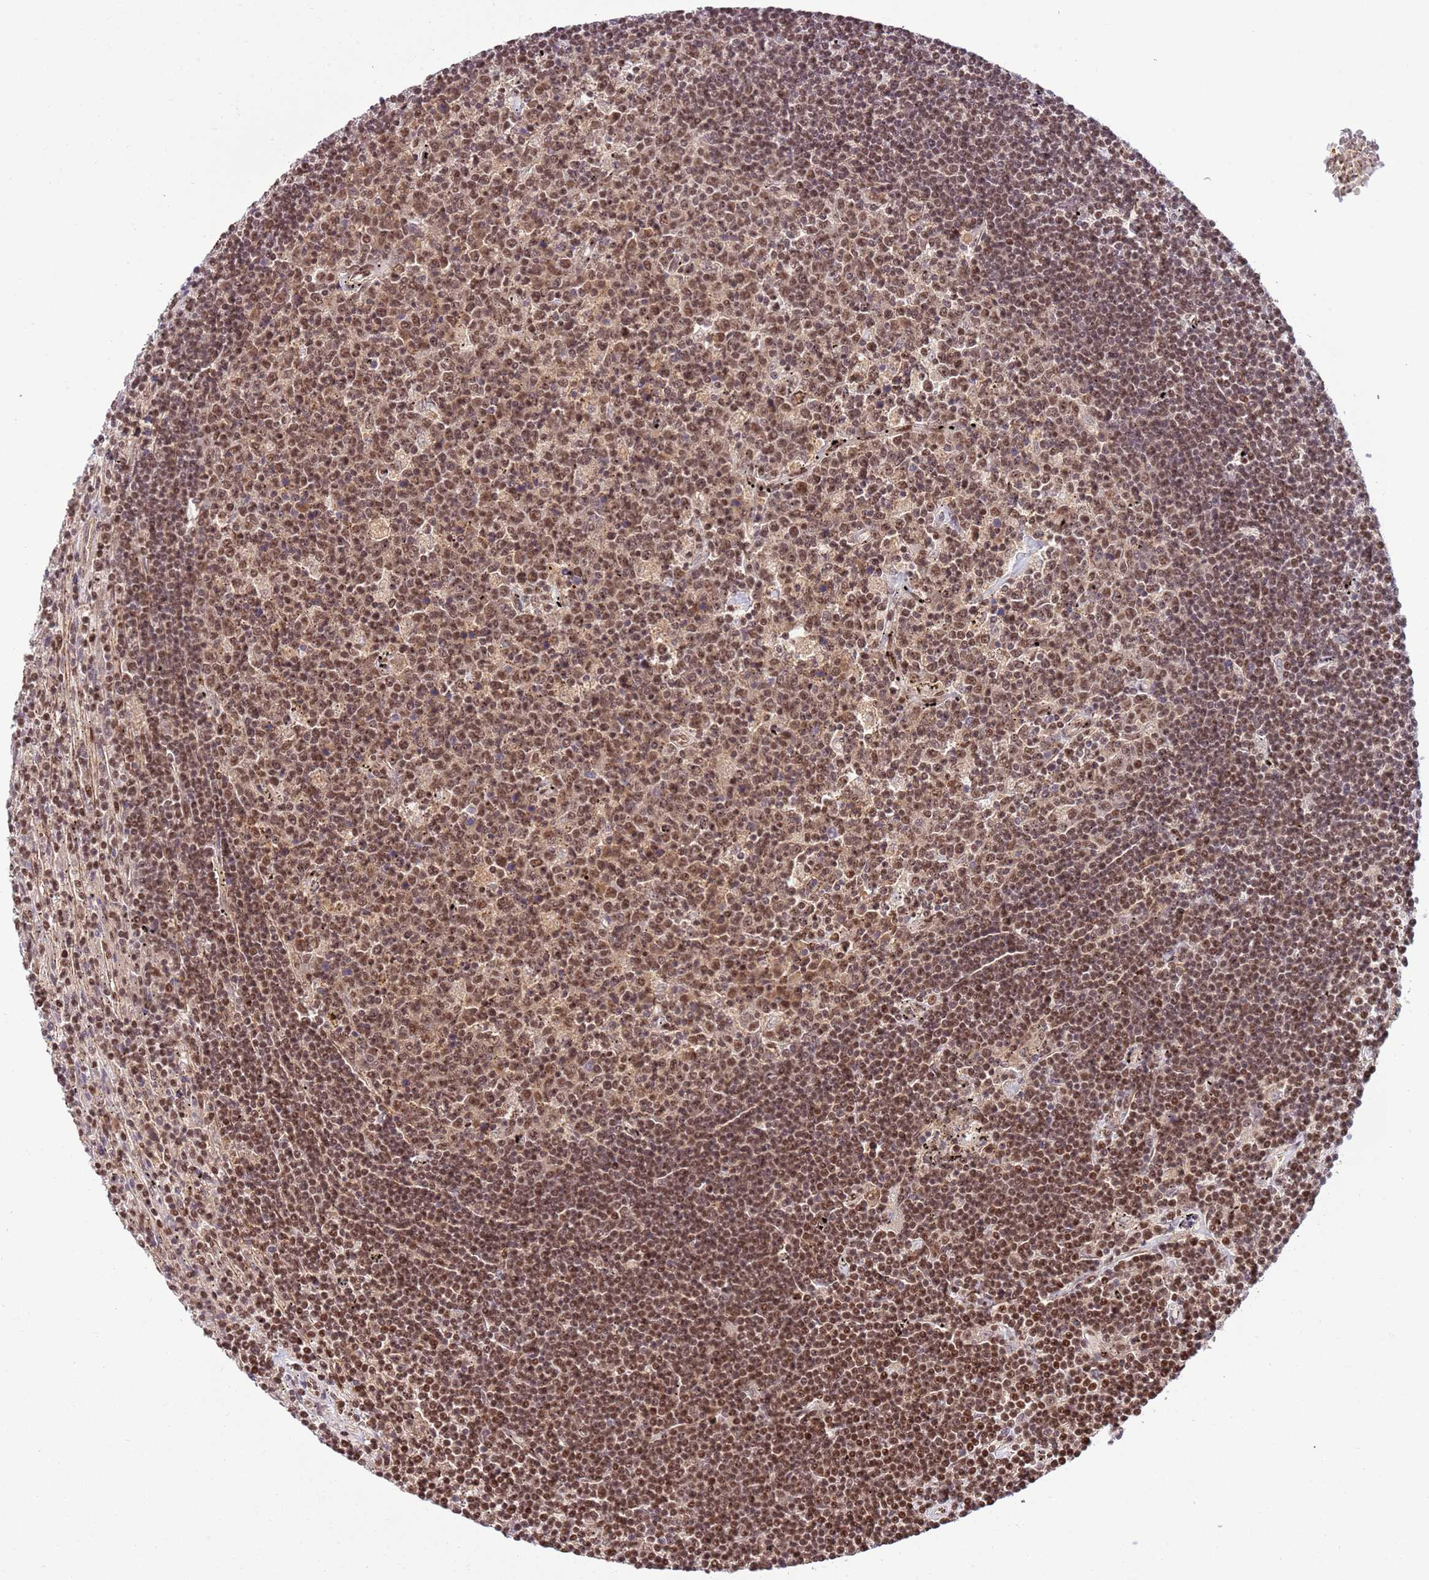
{"staining": {"intensity": "moderate", "quantity": ">75%", "location": "nuclear"}, "tissue": "lymphoma", "cell_type": "Tumor cells", "image_type": "cancer", "snomed": [{"axis": "morphology", "description": "Malignant lymphoma, non-Hodgkin's type, Low grade"}, {"axis": "topography", "description": "Spleen"}], "caption": "IHC of low-grade malignant lymphoma, non-Hodgkin's type shows medium levels of moderate nuclear positivity in approximately >75% of tumor cells. The protein of interest is stained brown, and the nuclei are stained in blue (DAB IHC with brightfield microscopy, high magnification).", "gene": "ZBTB12", "patient": {"sex": "male", "age": 76}}